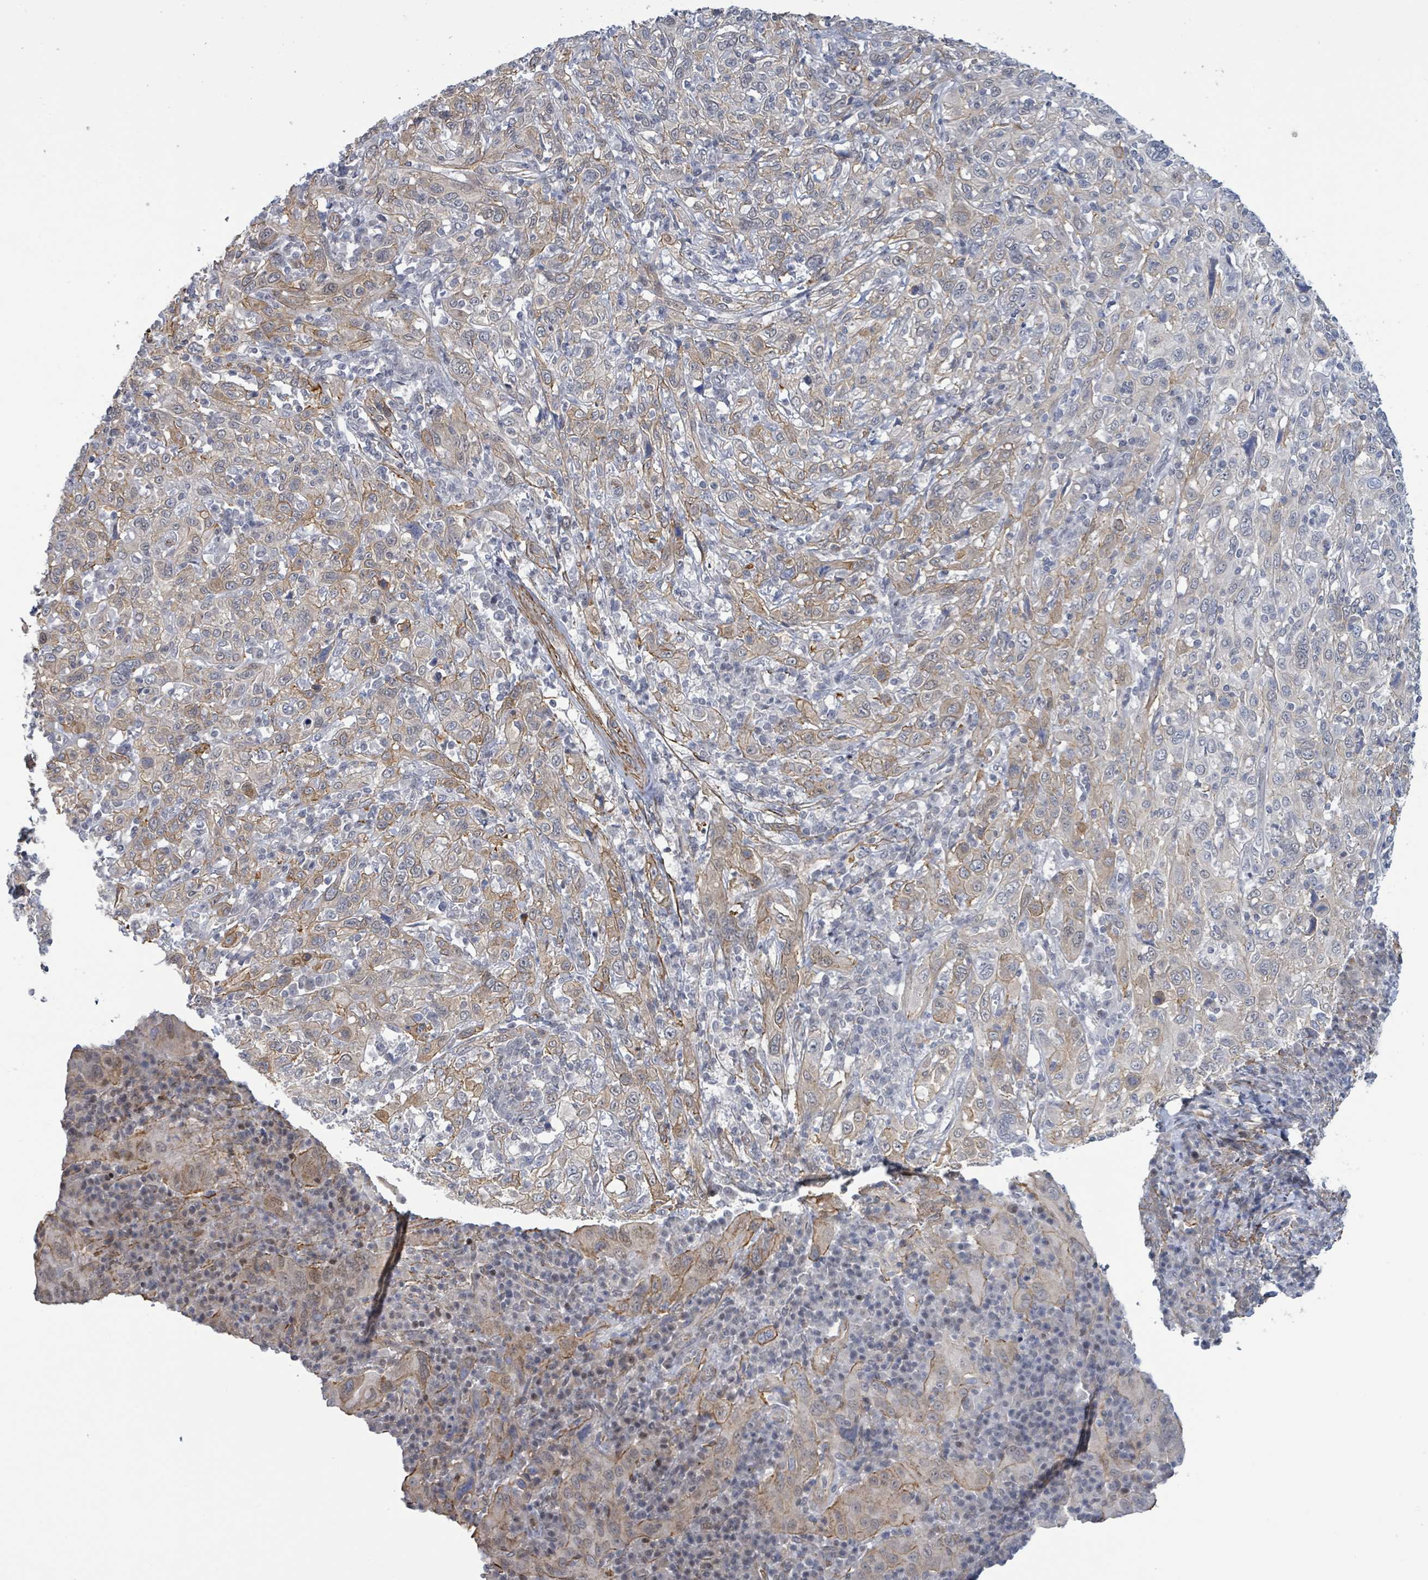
{"staining": {"intensity": "weak", "quantity": "<25%", "location": "nuclear"}, "tissue": "cervical cancer", "cell_type": "Tumor cells", "image_type": "cancer", "snomed": [{"axis": "morphology", "description": "Squamous cell carcinoma, NOS"}, {"axis": "topography", "description": "Cervix"}], "caption": "Immunohistochemistry micrograph of neoplastic tissue: human cervical cancer stained with DAB (3,3'-diaminobenzidine) displays no significant protein positivity in tumor cells.", "gene": "DMRTC1B", "patient": {"sex": "female", "age": 46}}